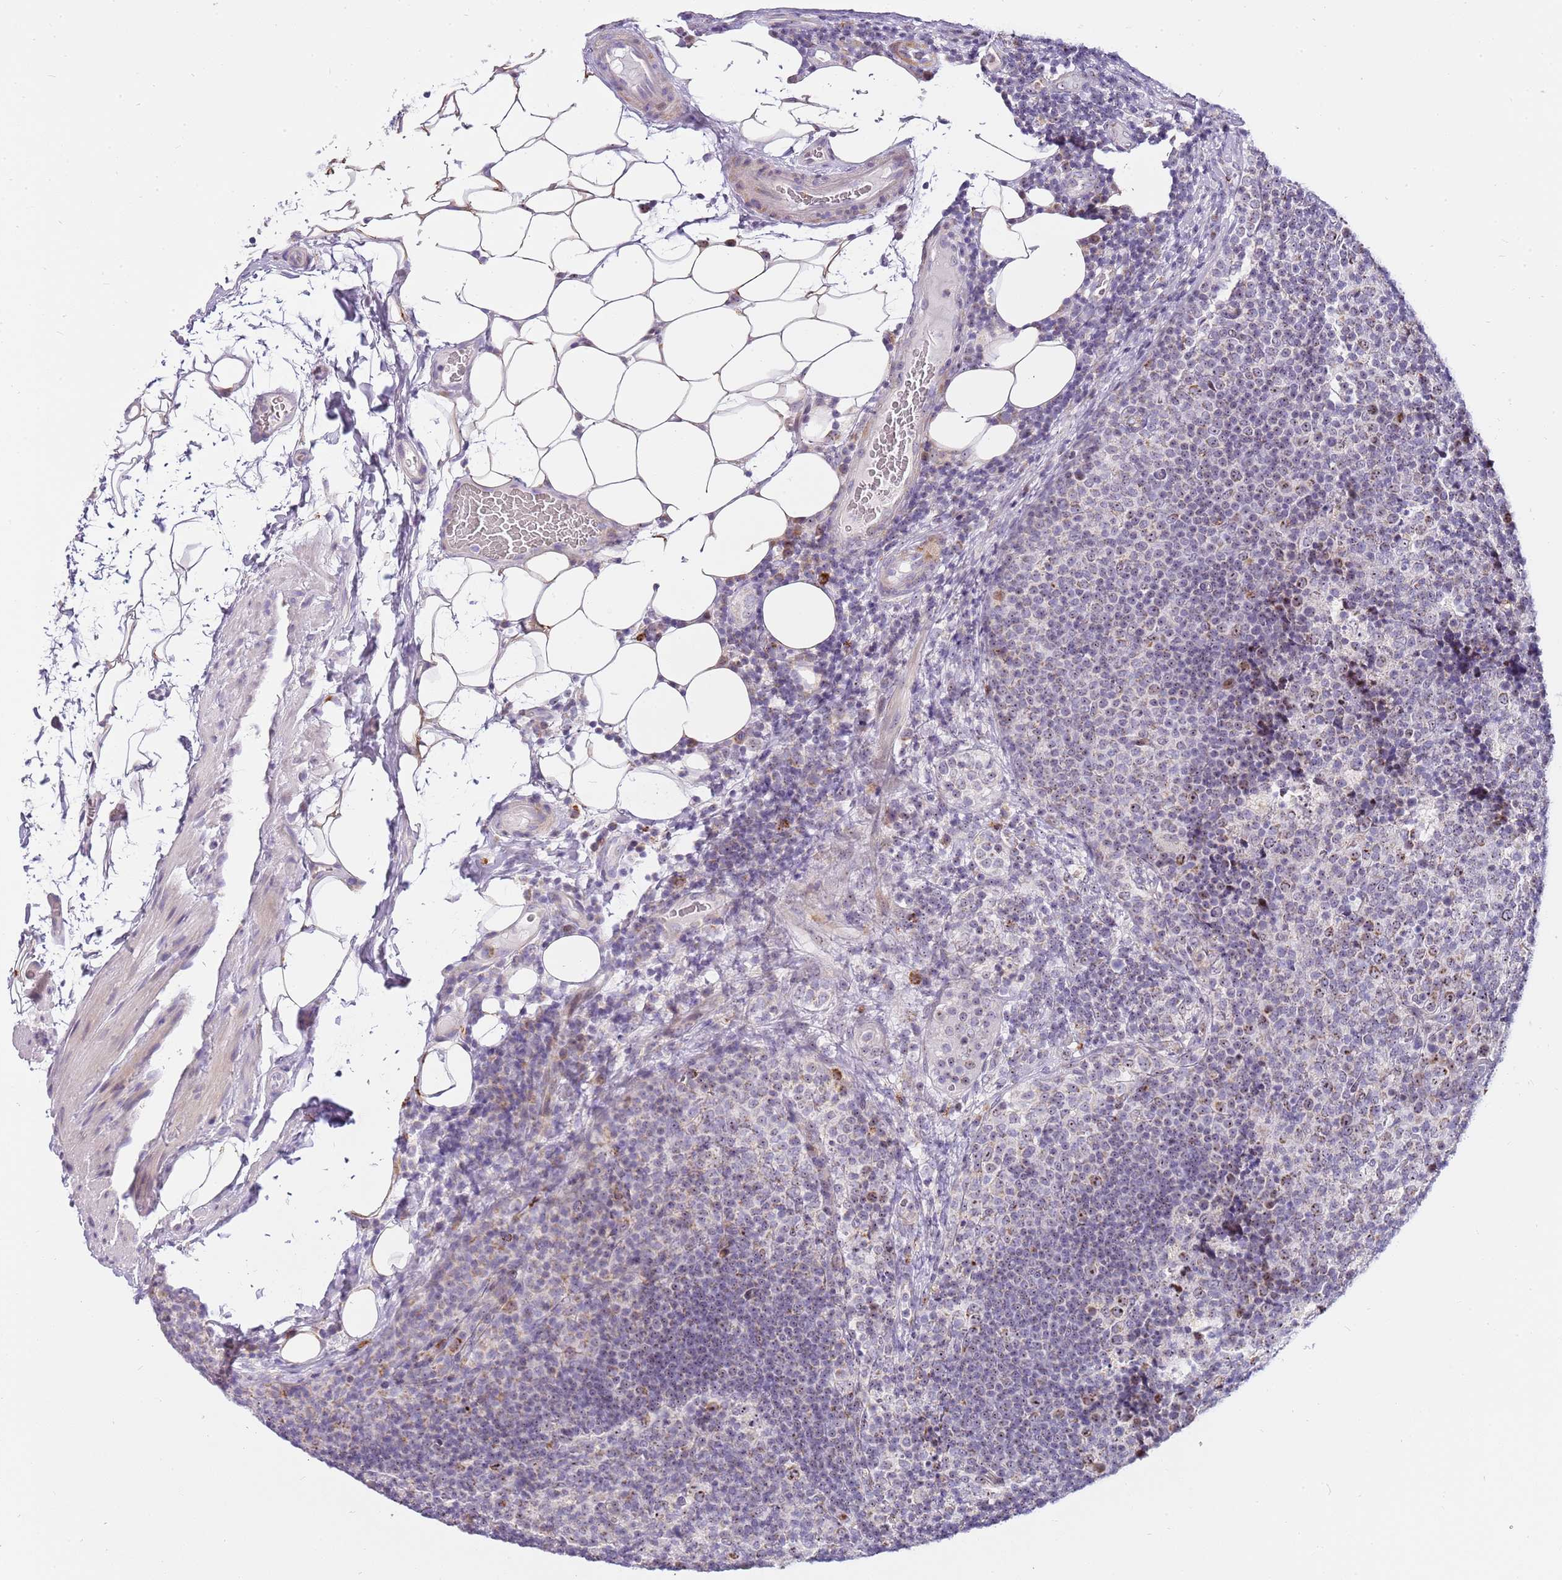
{"staining": {"intensity": "negative", "quantity": "none", "location": "none"}, "tissue": "lymph node", "cell_type": "Germinal center cells", "image_type": "normal", "snomed": [{"axis": "morphology", "description": "Normal tissue, NOS"}, {"axis": "topography", "description": "Lymph node"}], "caption": "This micrograph is of benign lymph node stained with IHC to label a protein in brown with the nuclei are counter-stained blue. There is no positivity in germinal center cells.", "gene": "DNAJA3", "patient": {"sex": "female", "age": 31}}